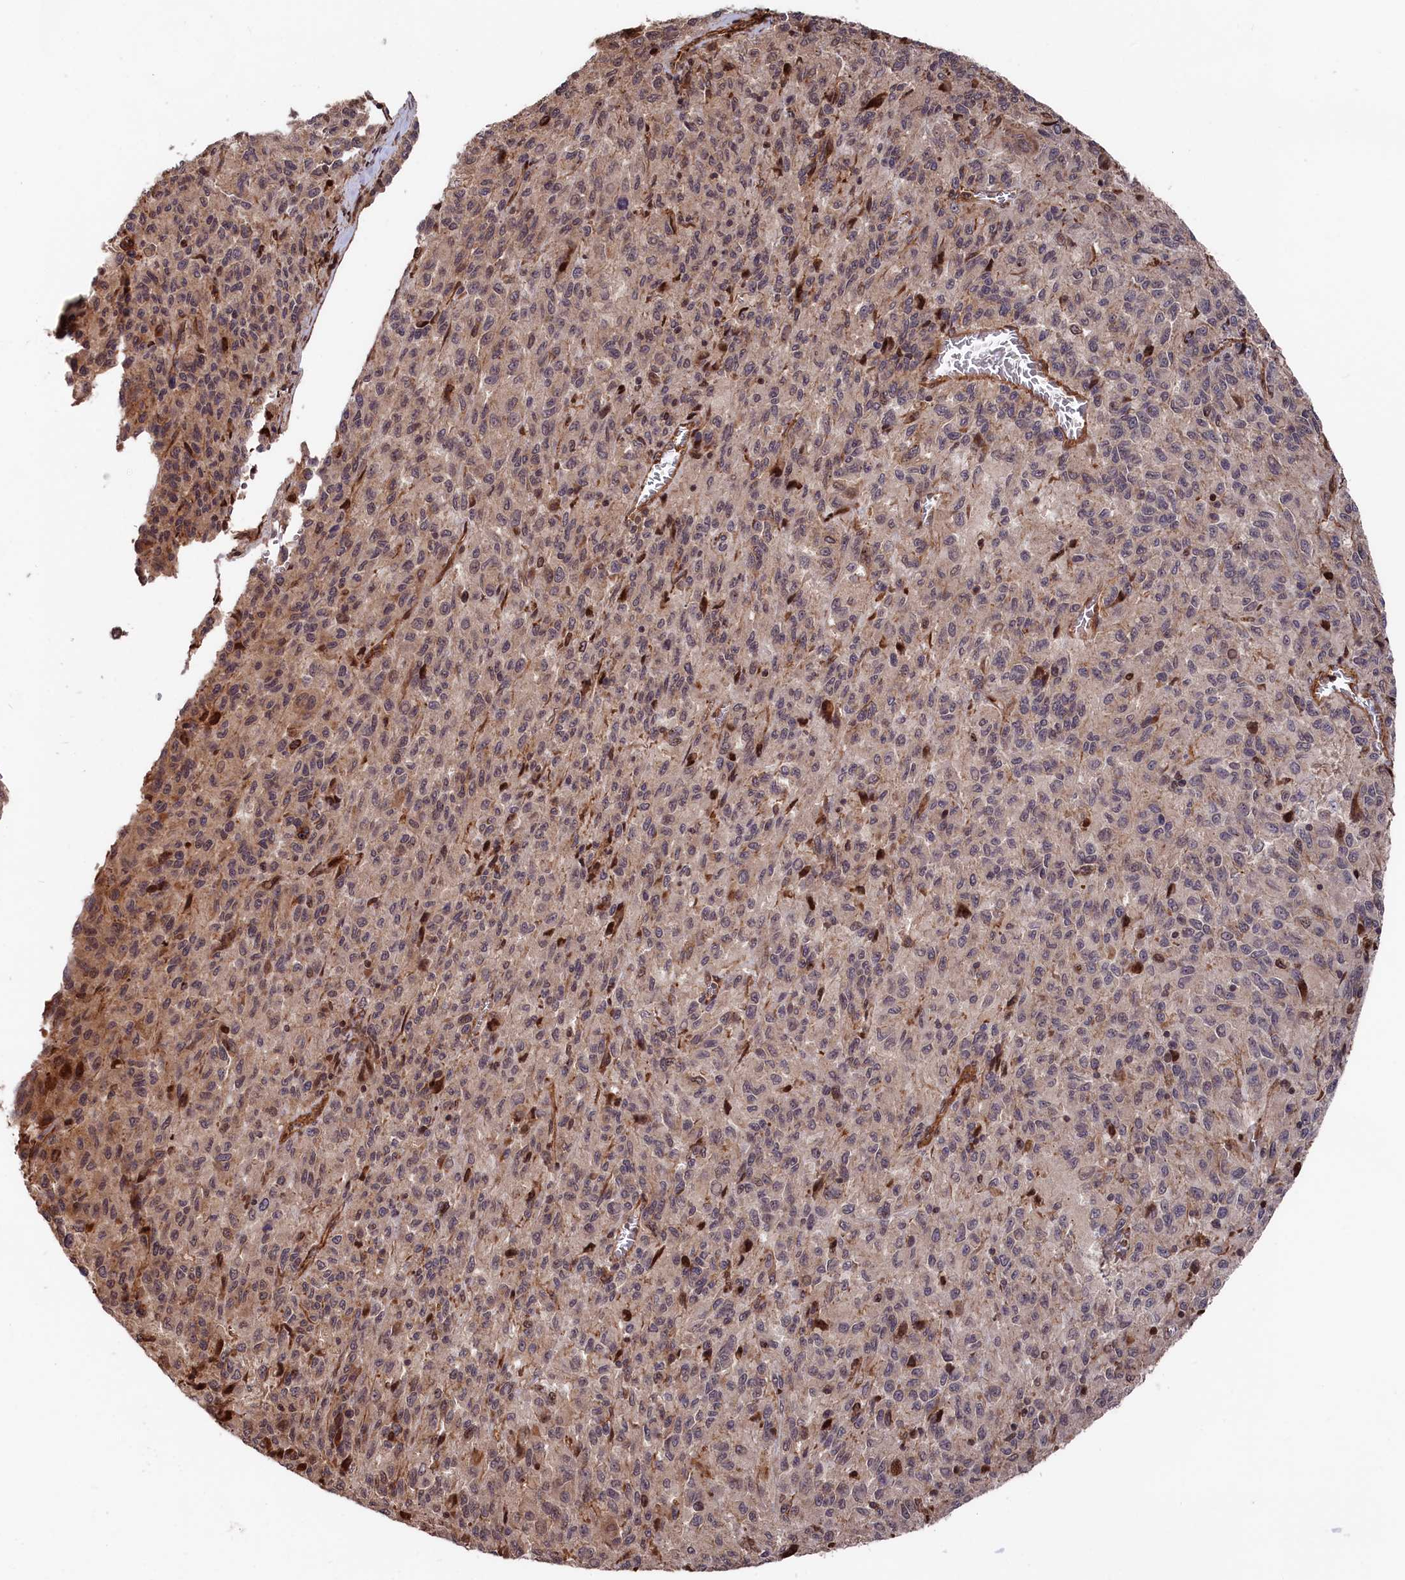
{"staining": {"intensity": "weak", "quantity": "<25%", "location": "cytoplasmic/membranous,nuclear"}, "tissue": "melanoma", "cell_type": "Tumor cells", "image_type": "cancer", "snomed": [{"axis": "morphology", "description": "Malignant melanoma, Metastatic site"}, {"axis": "topography", "description": "Lung"}], "caption": "This image is of melanoma stained with immunohistochemistry to label a protein in brown with the nuclei are counter-stained blue. There is no positivity in tumor cells.", "gene": "TNKS1BP1", "patient": {"sex": "male", "age": 64}}